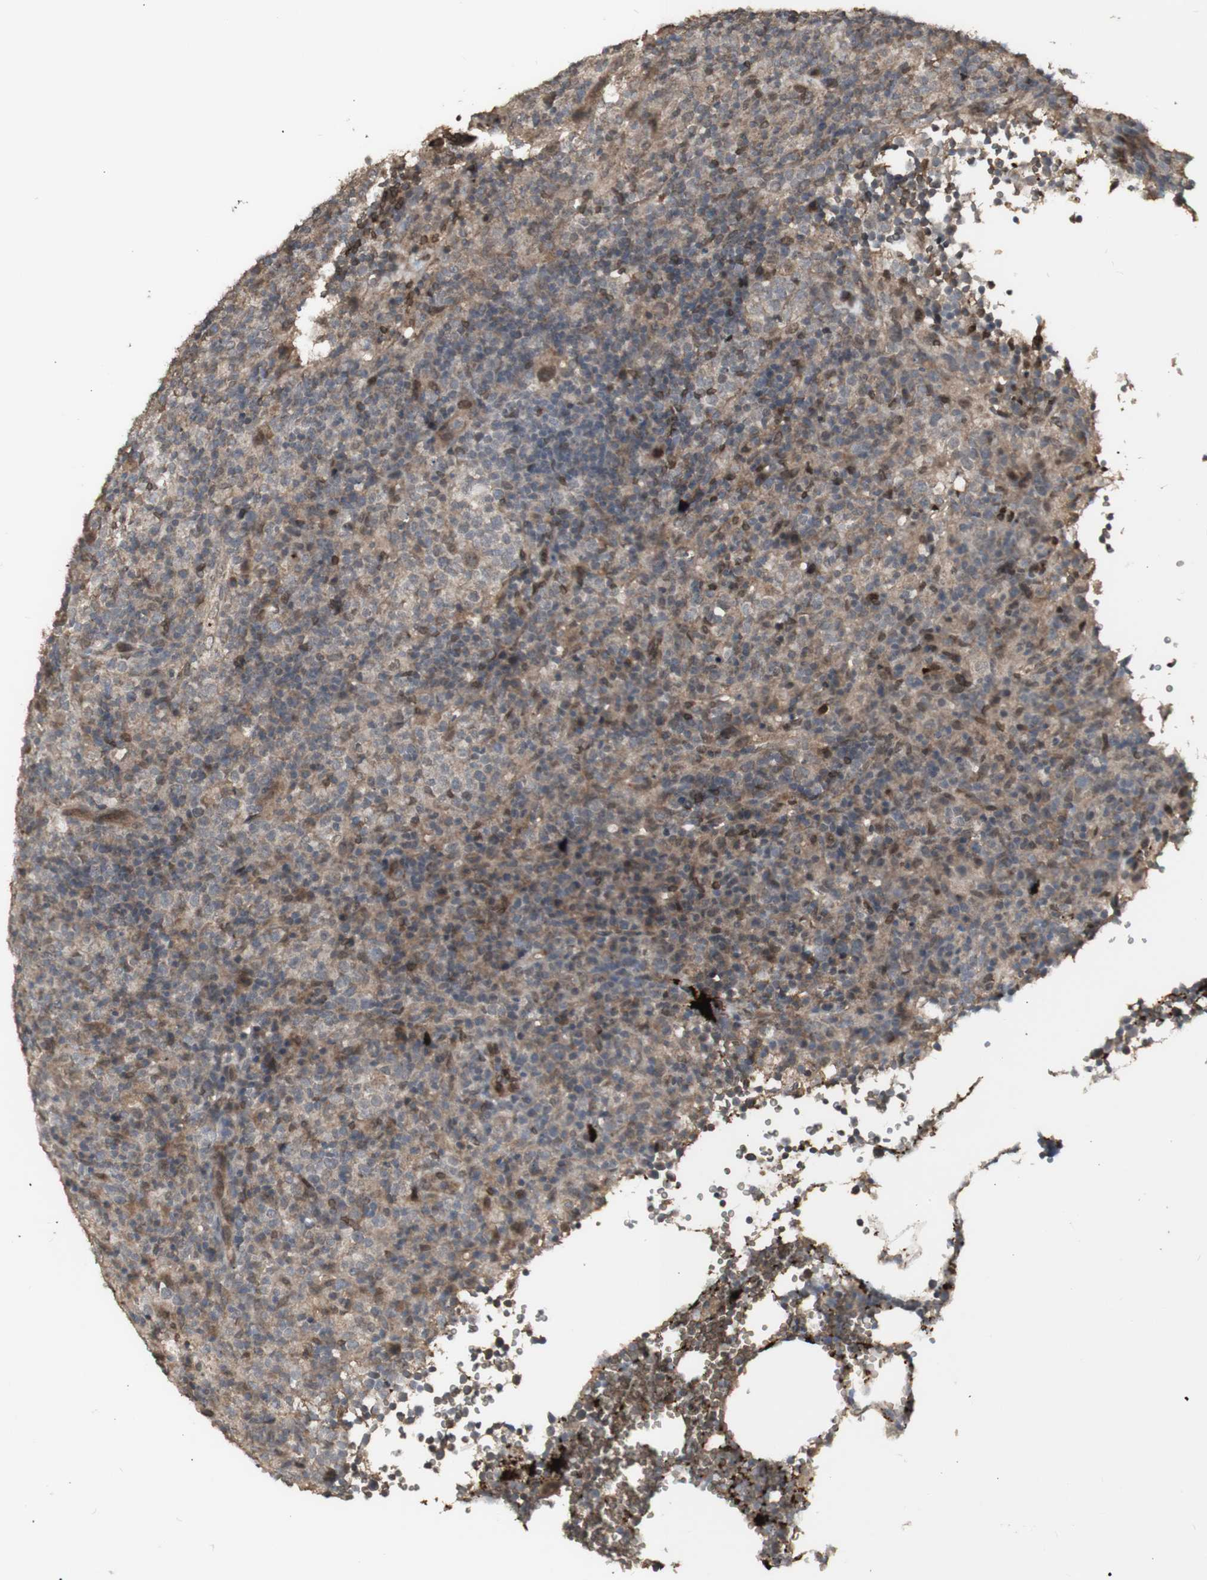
{"staining": {"intensity": "weak", "quantity": ">75%", "location": "cytoplasmic/membranous"}, "tissue": "lymphoma", "cell_type": "Tumor cells", "image_type": "cancer", "snomed": [{"axis": "morphology", "description": "Malignant lymphoma, non-Hodgkin's type, High grade"}, {"axis": "topography", "description": "Lymph node"}], "caption": "Brown immunohistochemical staining in human malignant lymphoma, non-Hodgkin's type (high-grade) shows weak cytoplasmic/membranous expression in approximately >75% of tumor cells. Ihc stains the protein in brown and the nuclei are stained blue.", "gene": "ALOX12", "patient": {"sex": "female", "age": 76}}